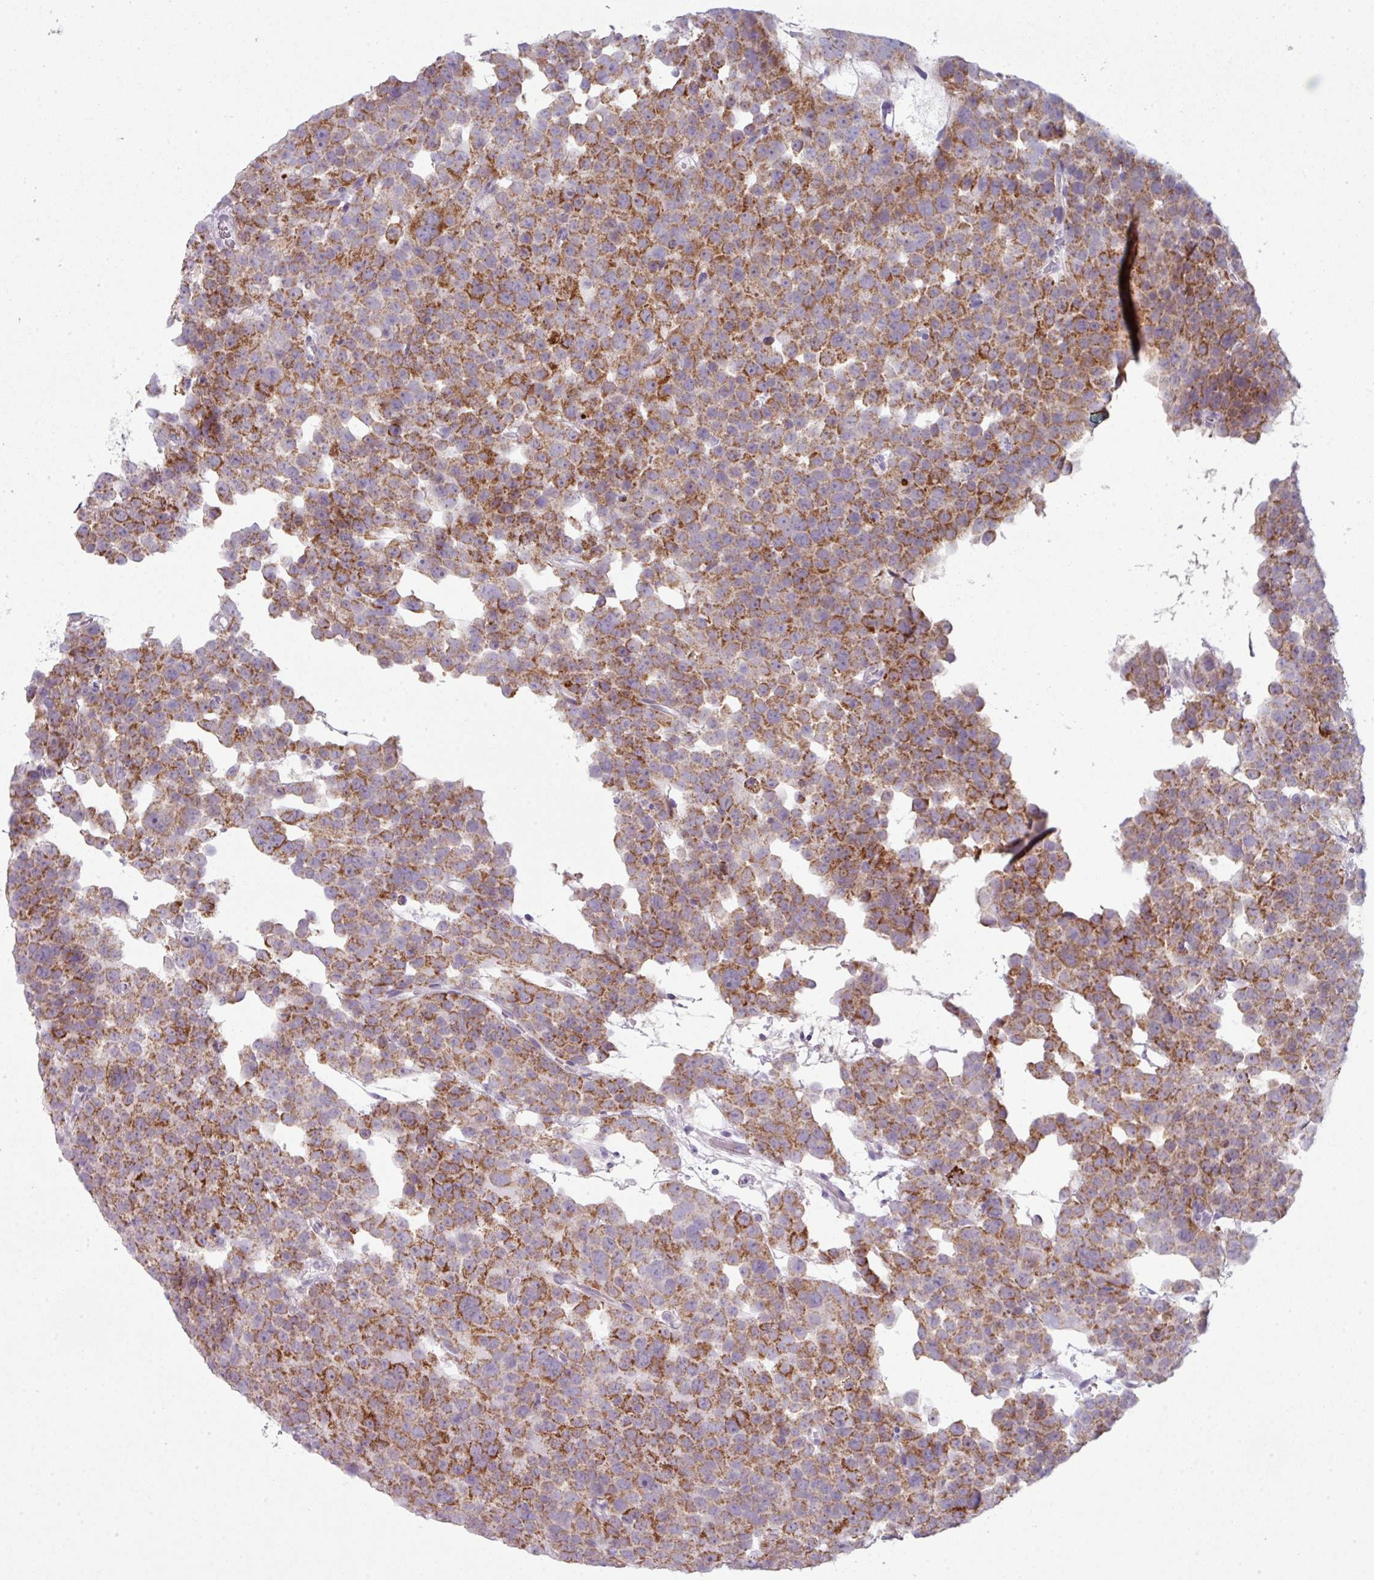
{"staining": {"intensity": "moderate", "quantity": ">75%", "location": "cytoplasmic/membranous"}, "tissue": "testis cancer", "cell_type": "Tumor cells", "image_type": "cancer", "snomed": [{"axis": "morphology", "description": "Seminoma, NOS"}, {"axis": "topography", "description": "Testis"}], "caption": "Testis cancer (seminoma) tissue reveals moderate cytoplasmic/membranous expression in approximately >75% of tumor cells, visualized by immunohistochemistry.", "gene": "ZNF615", "patient": {"sex": "male", "age": 71}}